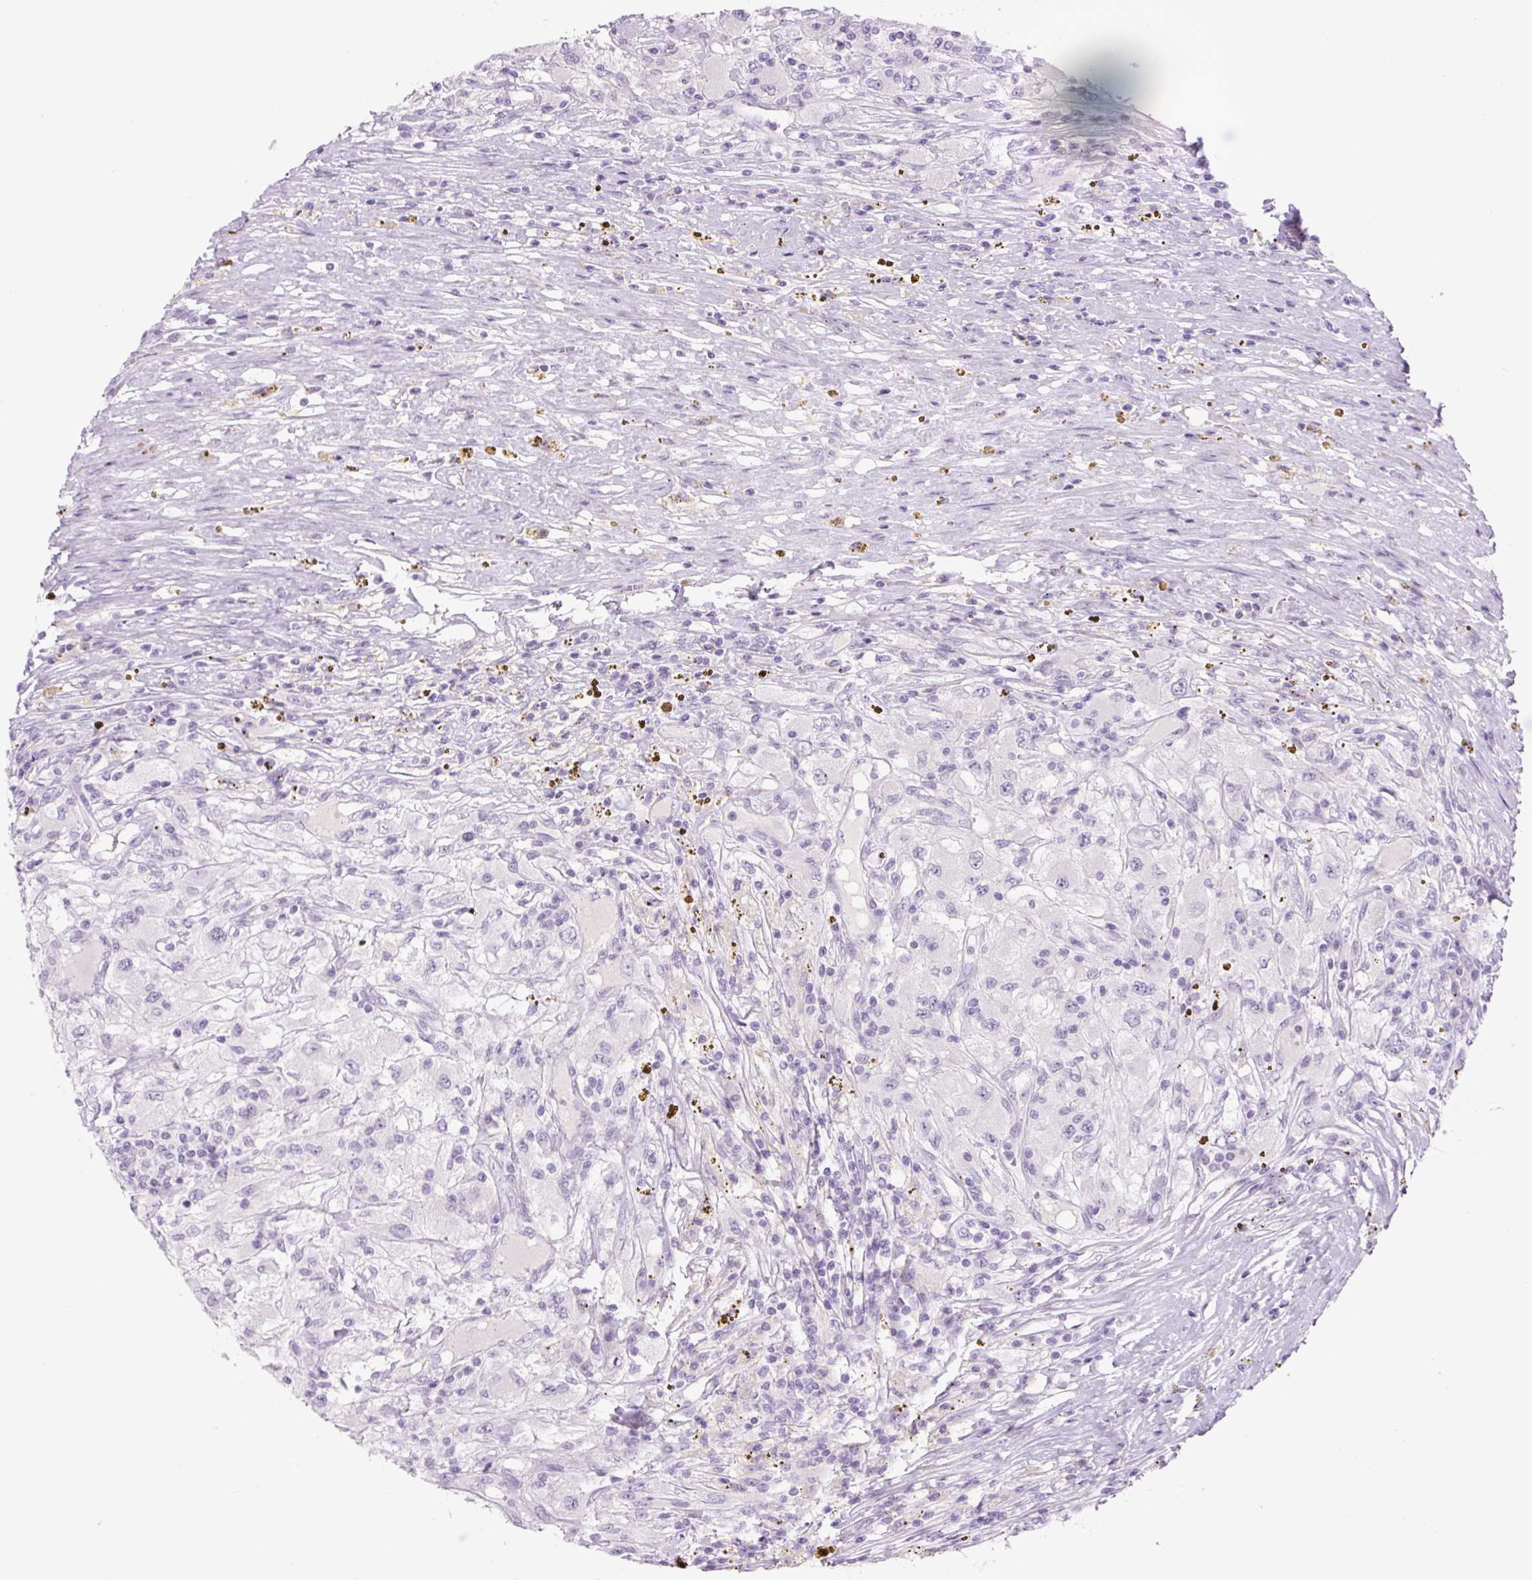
{"staining": {"intensity": "negative", "quantity": "none", "location": "none"}, "tissue": "renal cancer", "cell_type": "Tumor cells", "image_type": "cancer", "snomed": [{"axis": "morphology", "description": "Adenocarcinoma, NOS"}, {"axis": "topography", "description": "Kidney"}], "caption": "Immunohistochemical staining of renal cancer exhibits no significant expression in tumor cells.", "gene": "COL9A2", "patient": {"sex": "female", "age": 67}}